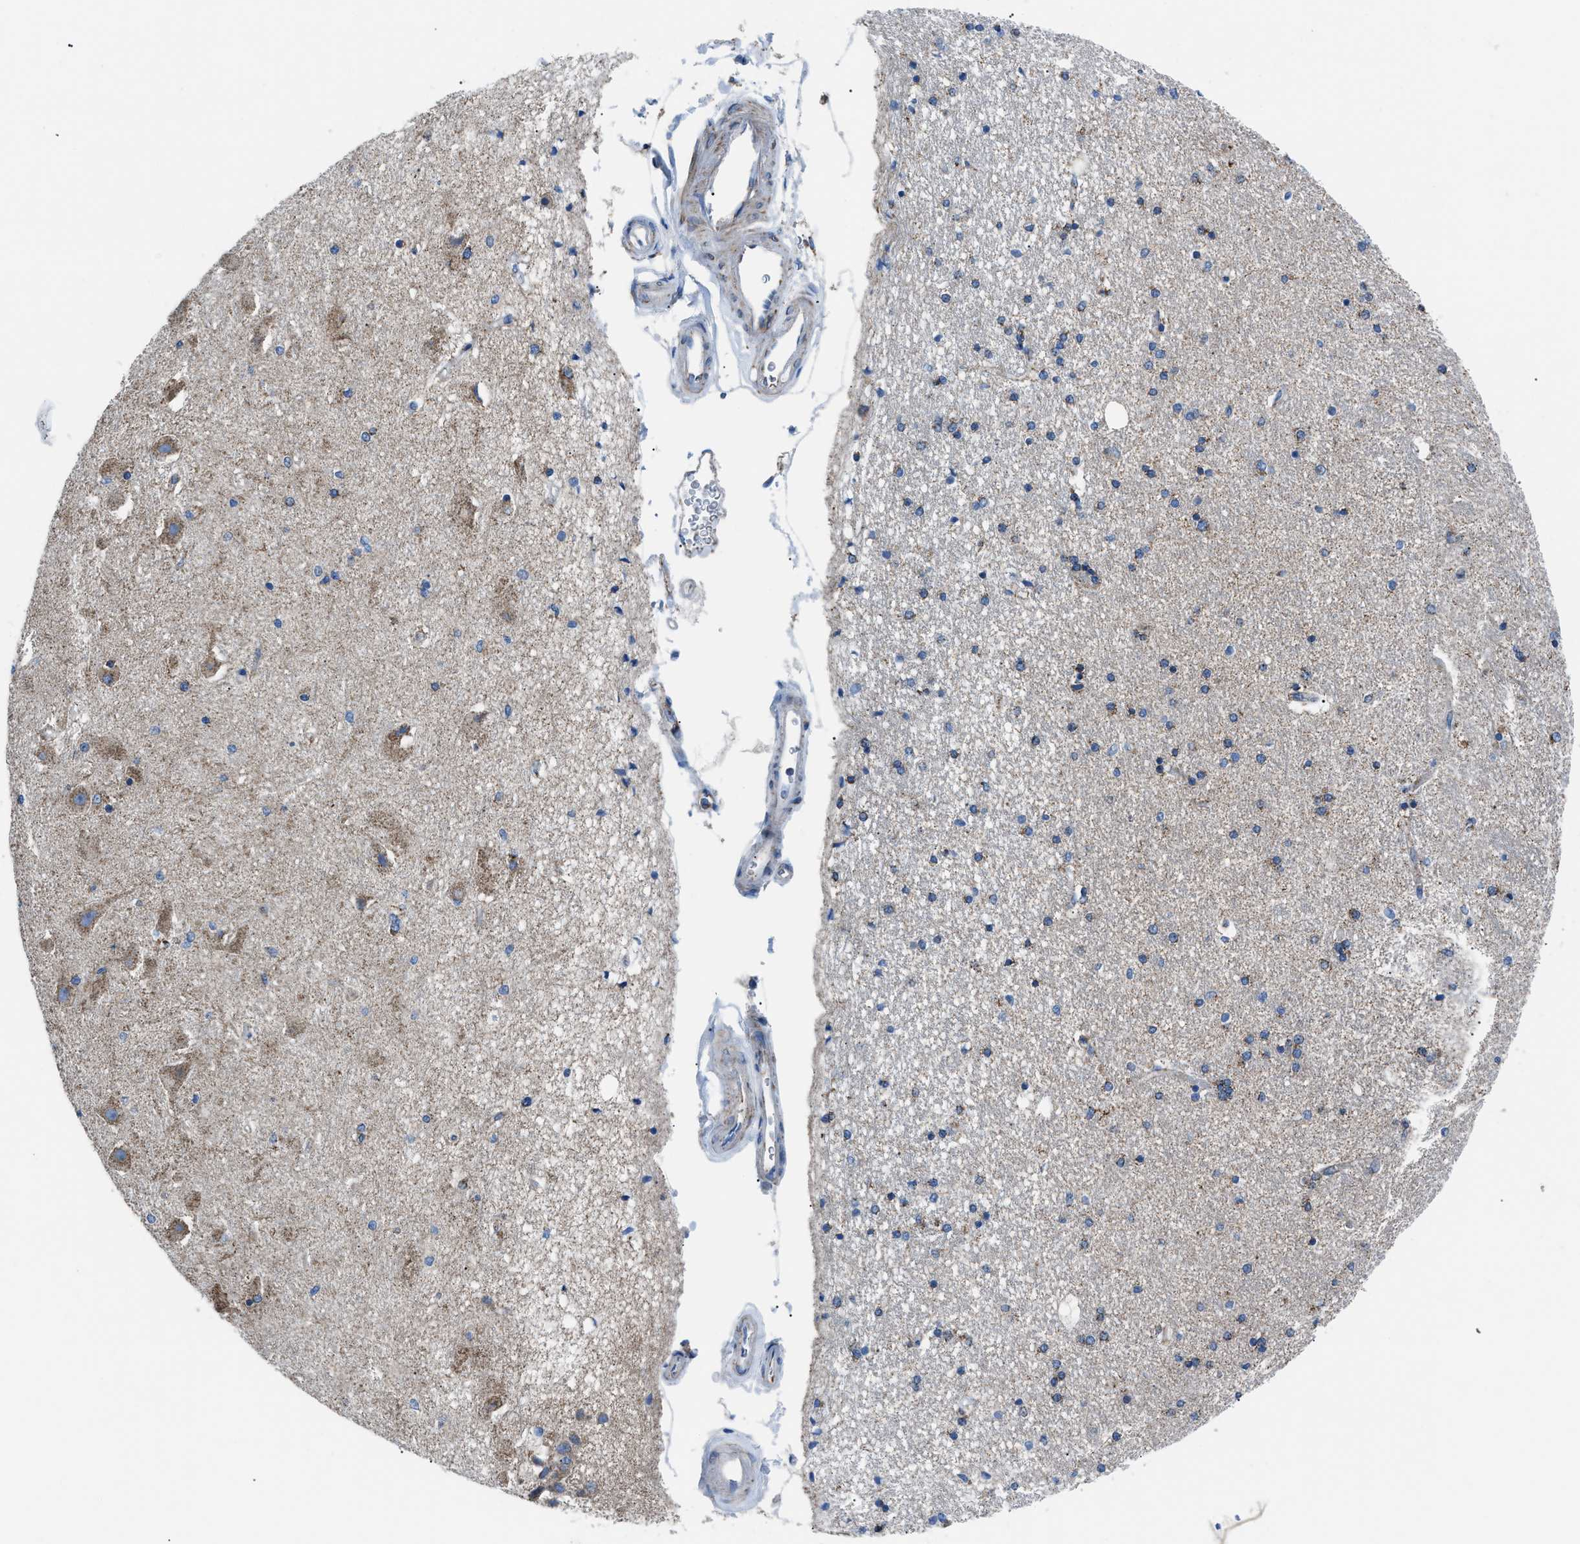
{"staining": {"intensity": "strong", "quantity": "<25%", "location": "cytoplasmic/membranous"}, "tissue": "hippocampus", "cell_type": "Glial cells", "image_type": "normal", "snomed": [{"axis": "morphology", "description": "Normal tissue, NOS"}, {"axis": "topography", "description": "Hippocampus"}], "caption": "About <25% of glial cells in normal hippocampus demonstrate strong cytoplasmic/membranous protein expression as visualized by brown immunohistochemical staining.", "gene": "PHB2", "patient": {"sex": "female", "age": 54}}